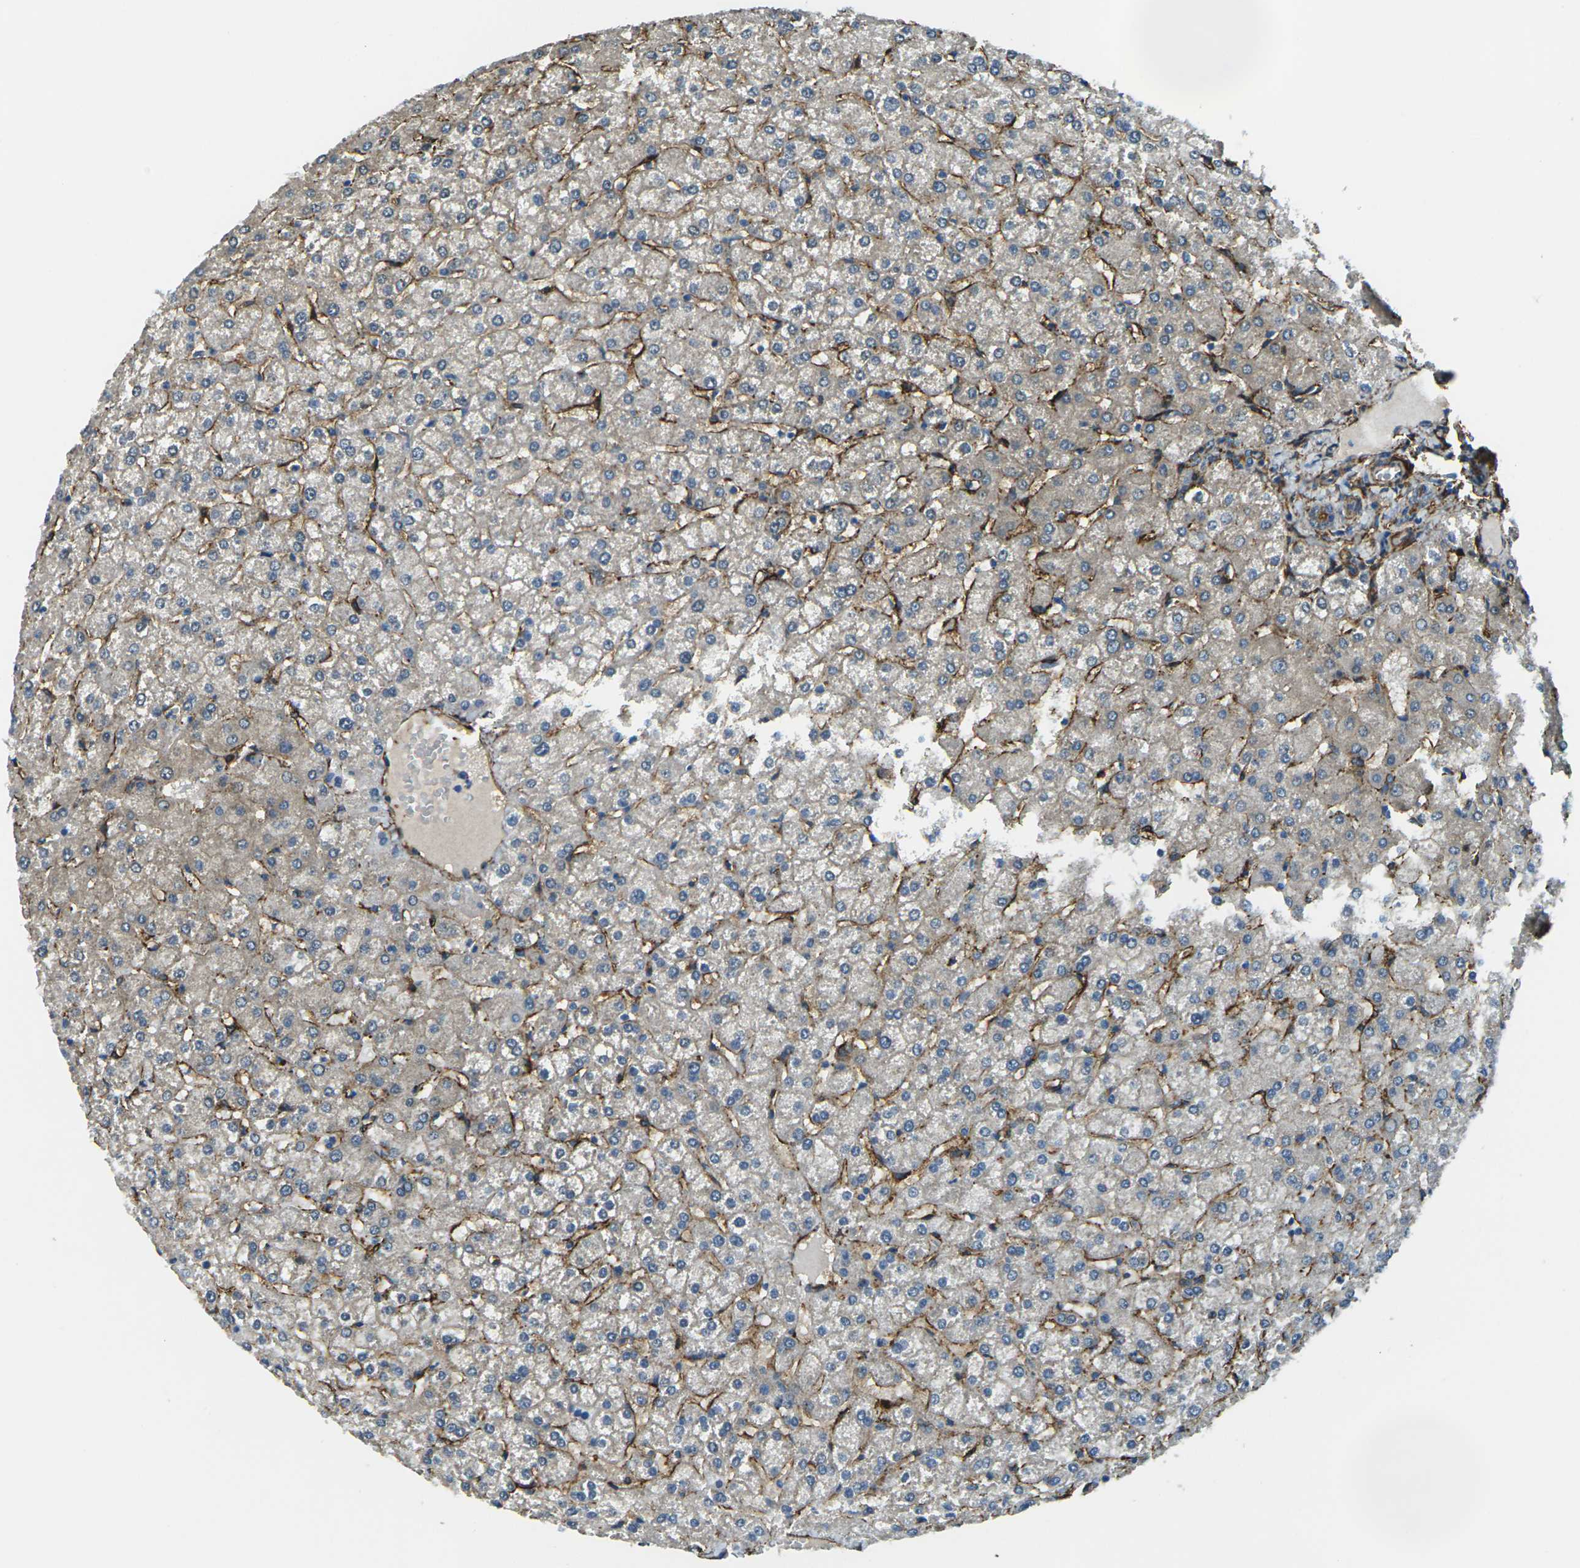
{"staining": {"intensity": "moderate", "quantity": "<25%", "location": "cytoplasmic/membranous"}, "tissue": "liver", "cell_type": "Cholangiocytes", "image_type": "normal", "snomed": [{"axis": "morphology", "description": "Normal tissue, NOS"}, {"axis": "topography", "description": "Liver"}], "caption": "Immunohistochemistry (IHC) micrograph of unremarkable human liver stained for a protein (brown), which displays low levels of moderate cytoplasmic/membranous positivity in about <25% of cholangiocytes.", "gene": "GRAMD1C", "patient": {"sex": "female", "age": 32}}